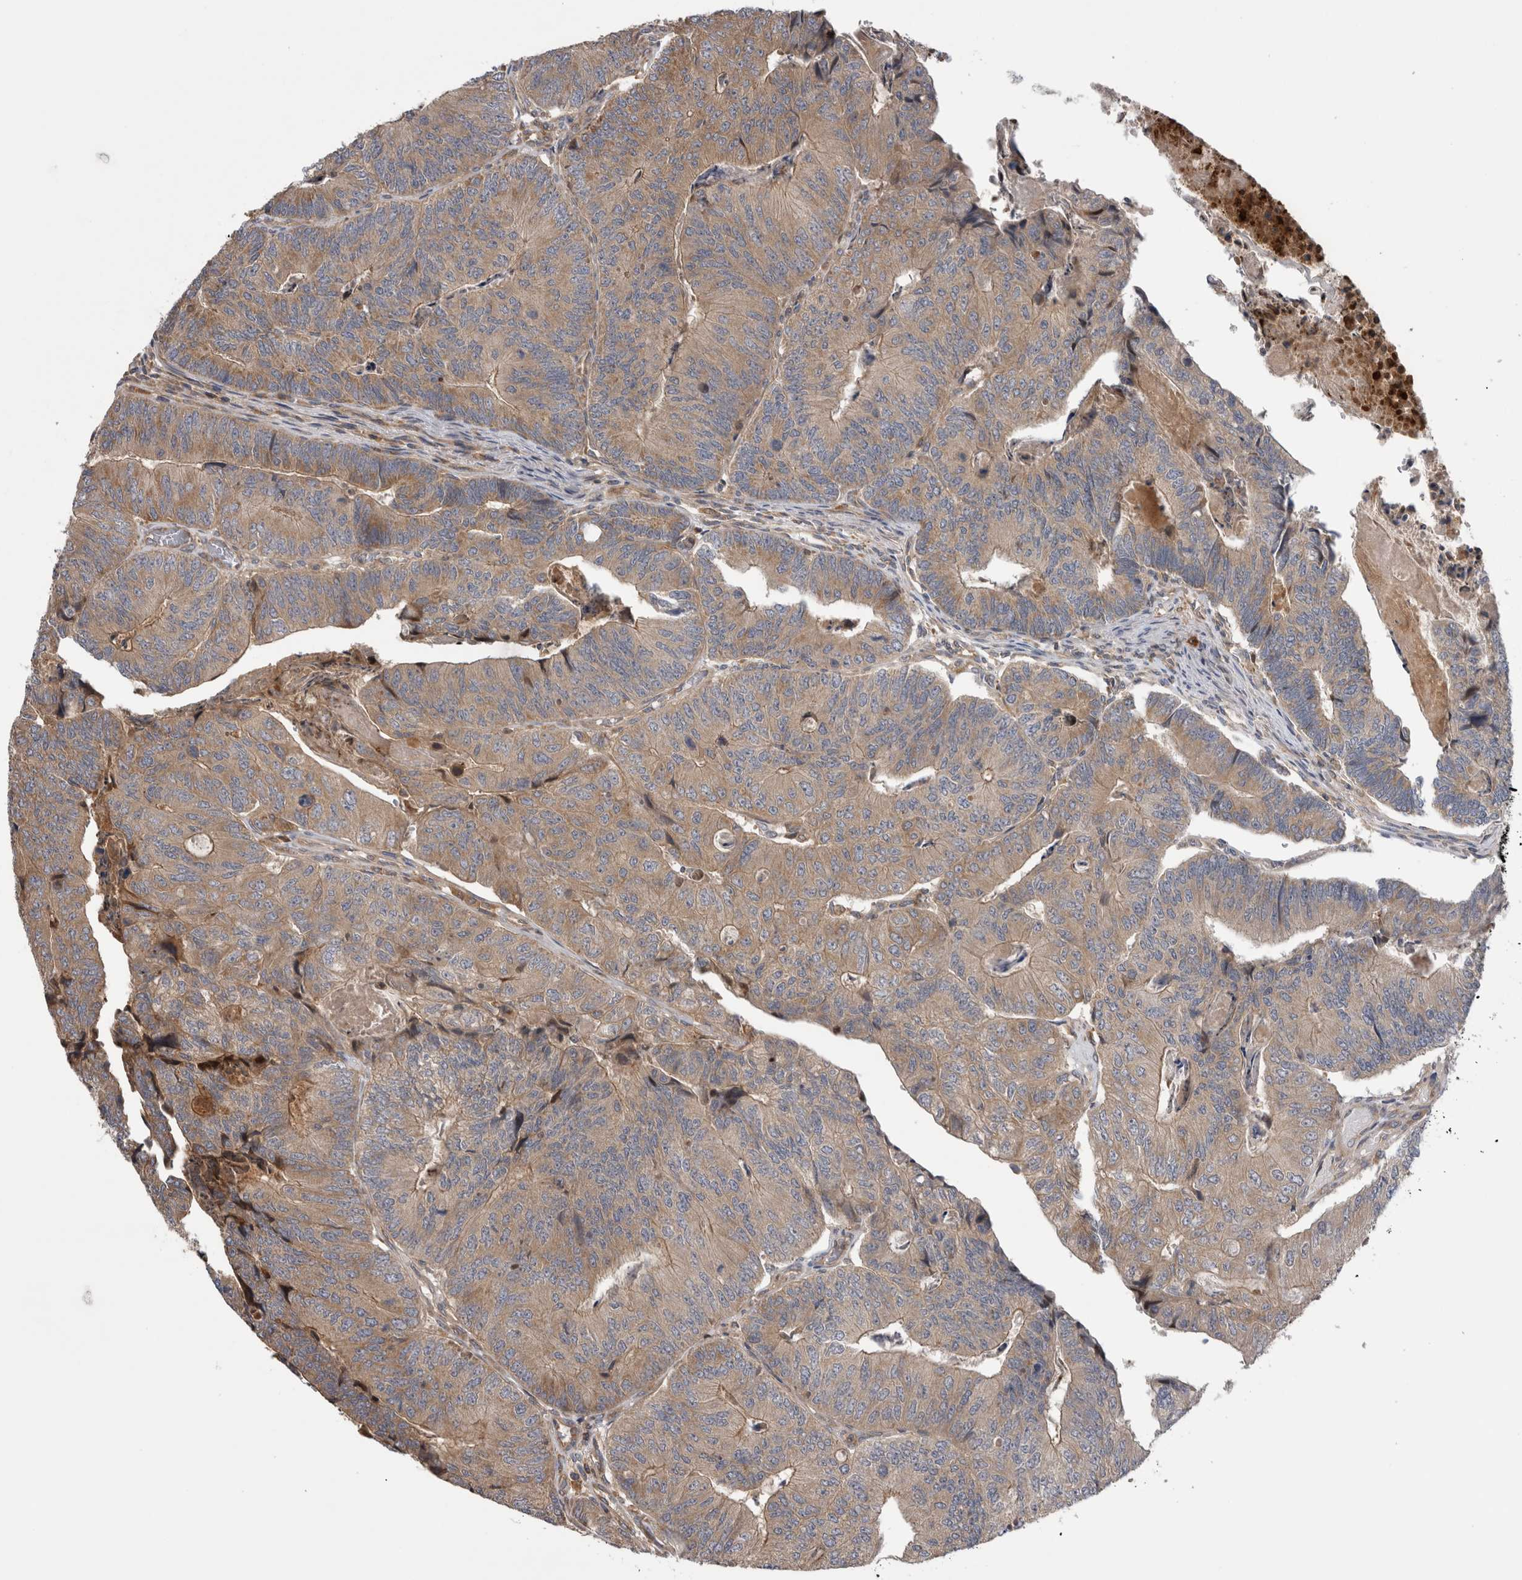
{"staining": {"intensity": "moderate", "quantity": ">75%", "location": "cytoplasmic/membranous"}, "tissue": "colorectal cancer", "cell_type": "Tumor cells", "image_type": "cancer", "snomed": [{"axis": "morphology", "description": "Adenocarcinoma, NOS"}, {"axis": "topography", "description": "Colon"}], "caption": "Adenocarcinoma (colorectal) stained with a brown dye demonstrates moderate cytoplasmic/membranous positive expression in approximately >75% of tumor cells.", "gene": "GRIK2", "patient": {"sex": "female", "age": 67}}